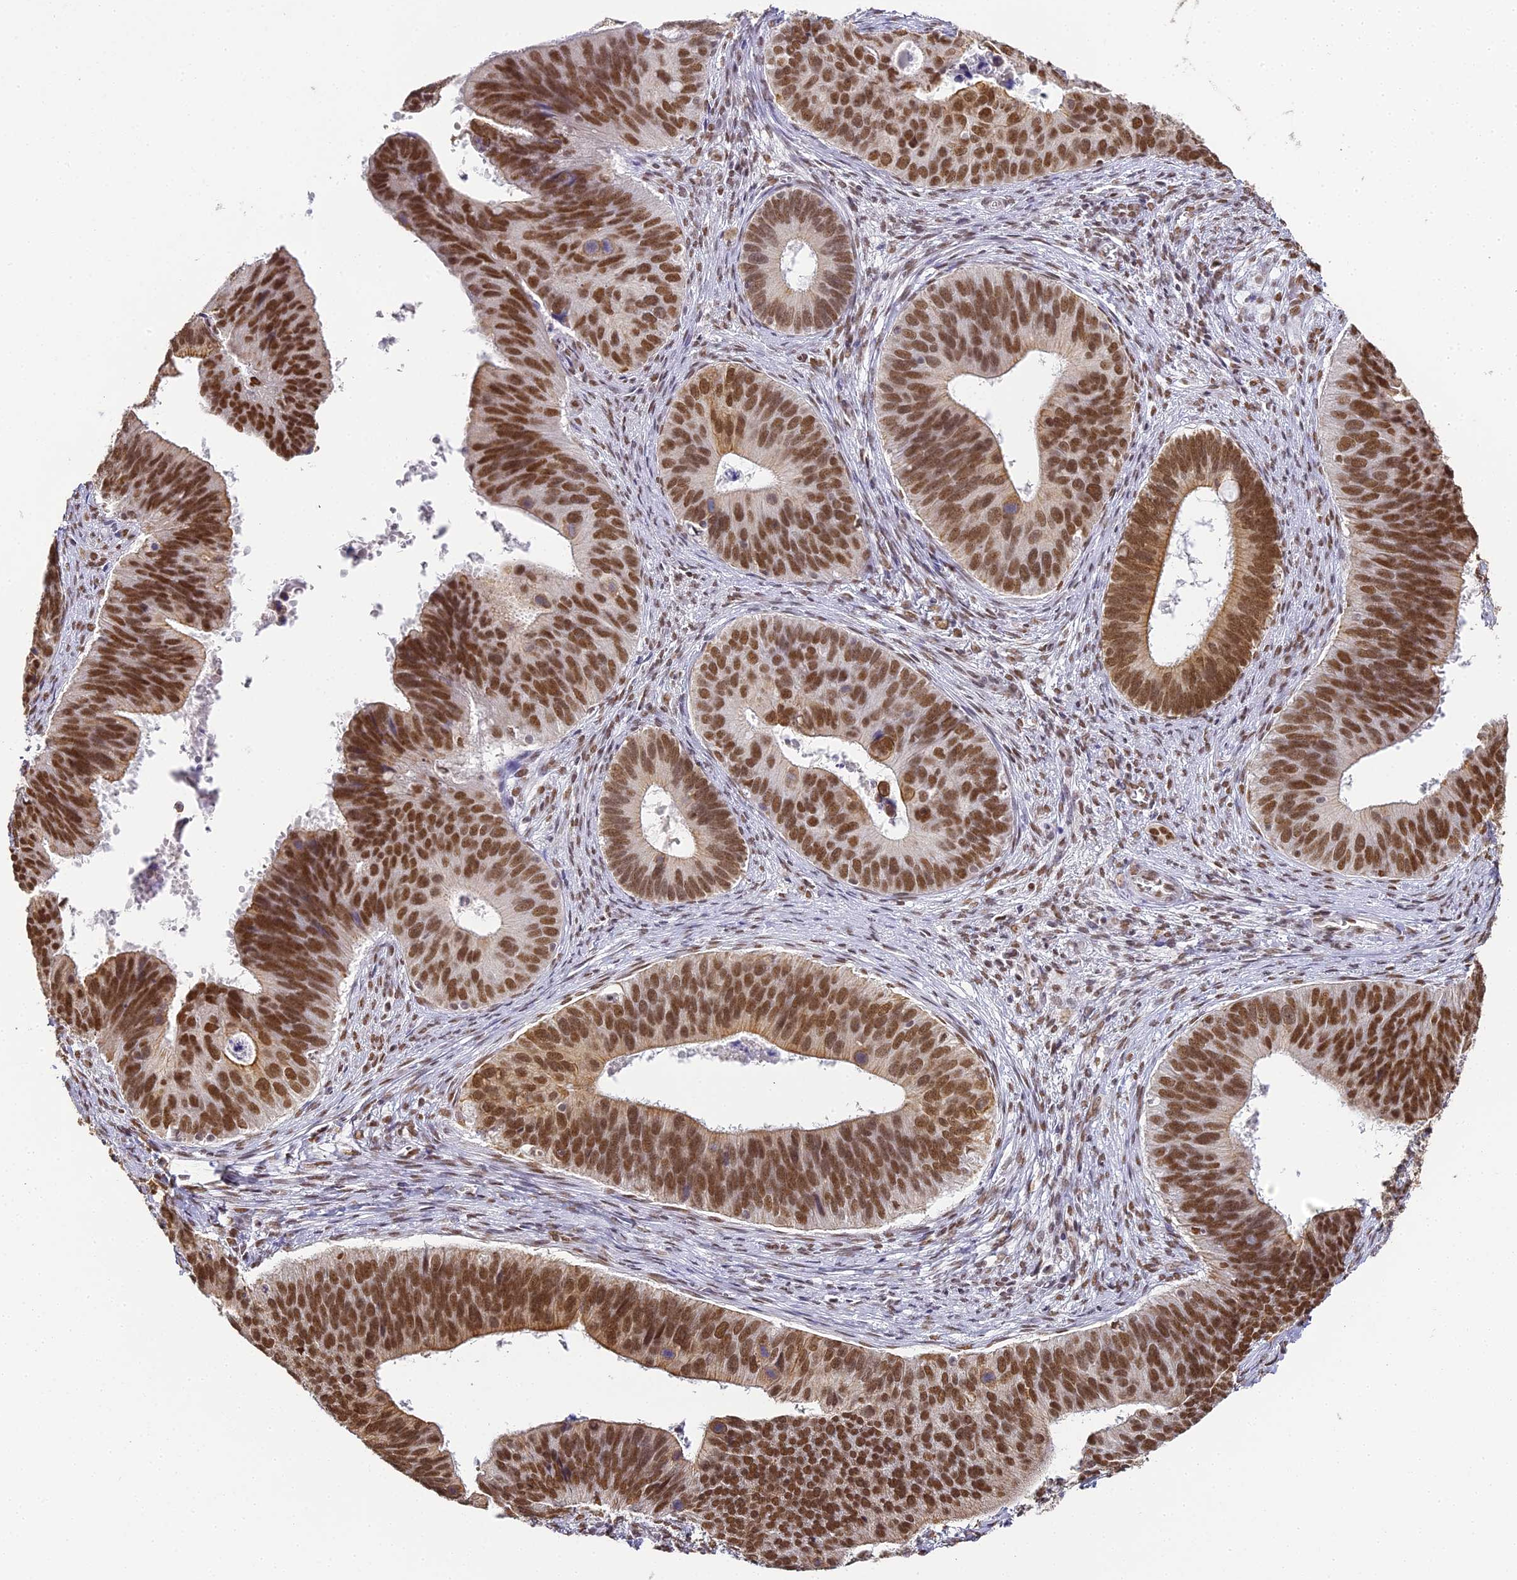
{"staining": {"intensity": "strong", "quantity": ">75%", "location": "nuclear"}, "tissue": "cervical cancer", "cell_type": "Tumor cells", "image_type": "cancer", "snomed": [{"axis": "morphology", "description": "Adenocarcinoma, NOS"}, {"axis": "topography", "description": "Cervix"}], "caption": "Cervical cancer was stained to show a protein in brown. There is high levels of strong nuclear staining in approximately >75% of tumor cells. The staining was performed using DAB (3,3'-diaminobenzidine) to visualize the protein expression in brown, while the nuclei were stained in blue with hematoxylin (Magnification: 20x).", "gene": "HNRNPA1", "patient": {"sex": "female", "age": 42}}